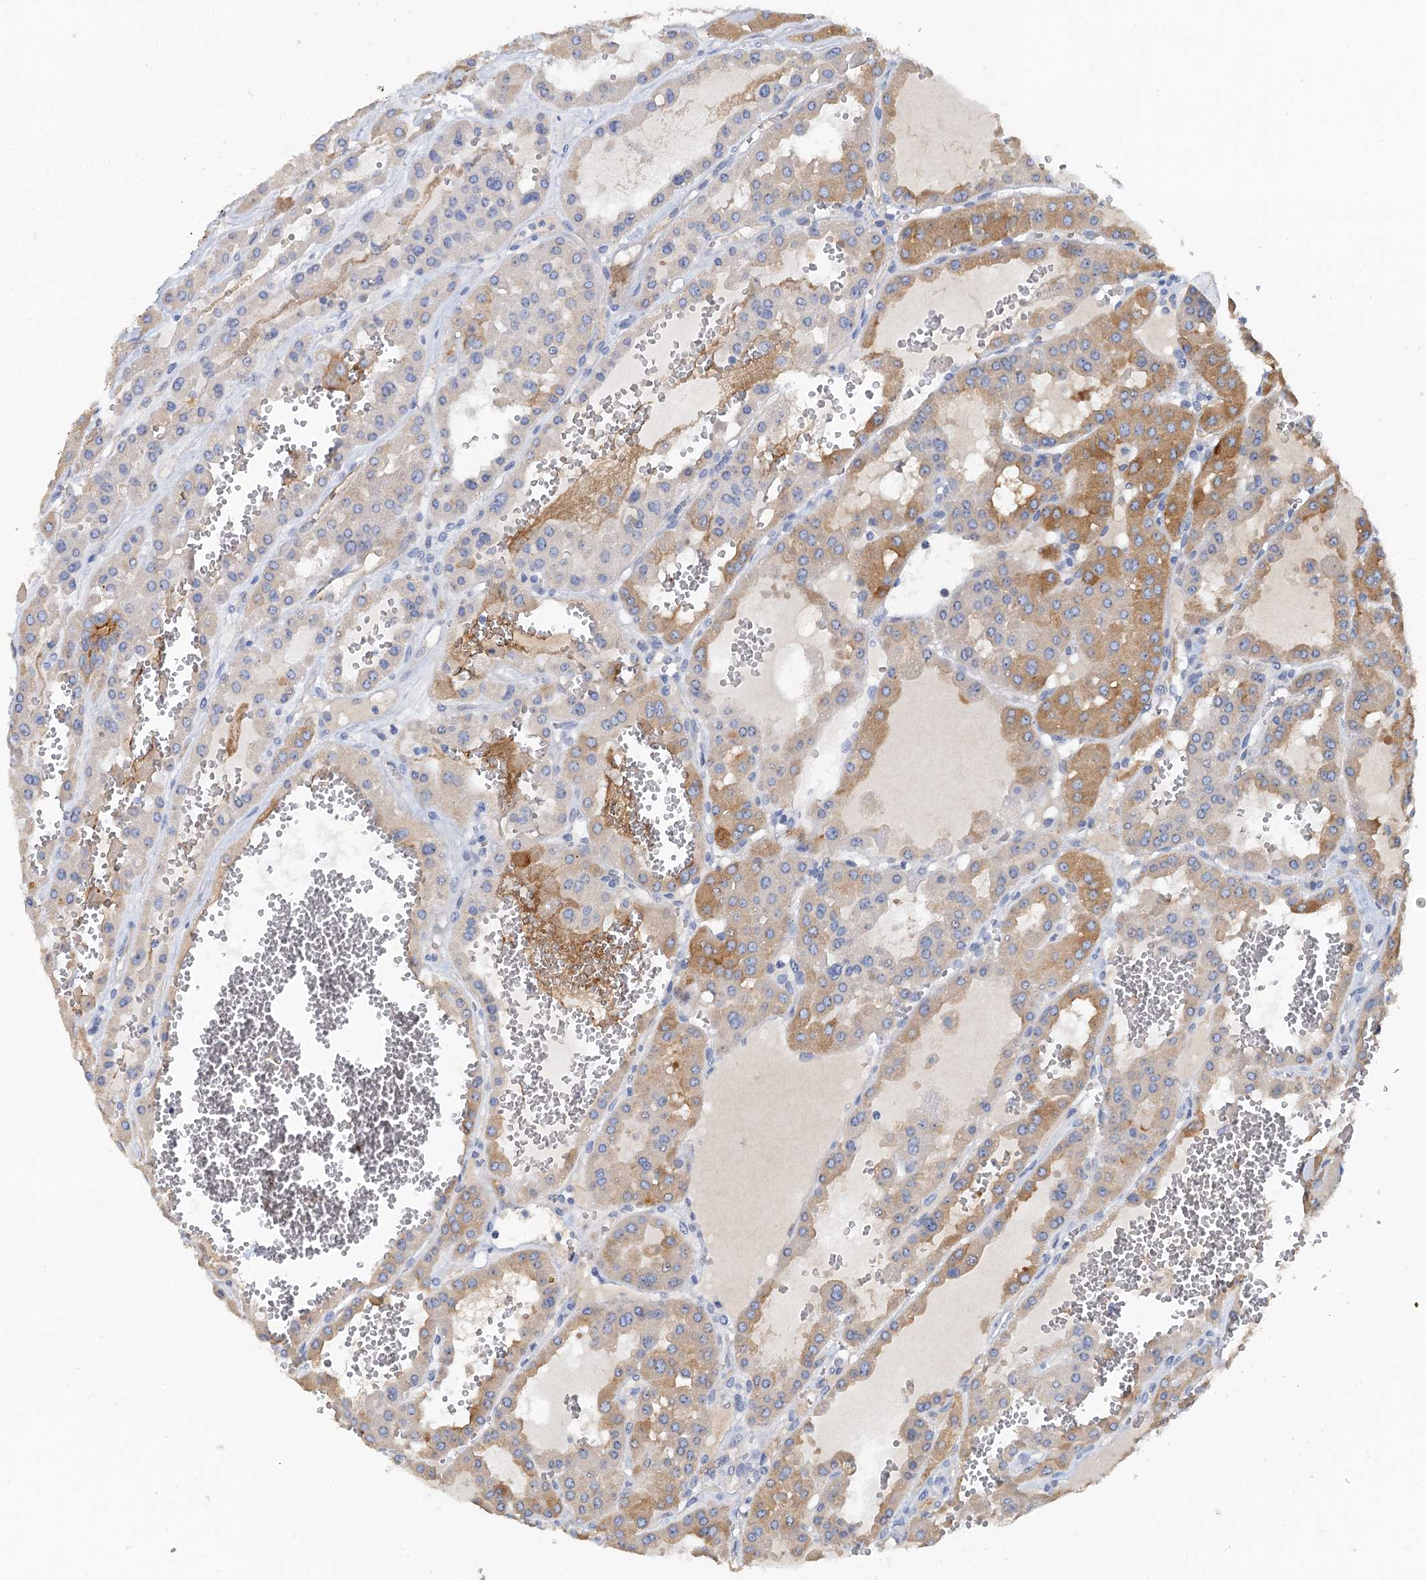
{"staining": {"intensity": "moderate", "quantity": "<25%", "location": "cytoplasmic/membranous"}, "tissue": "renal cancer", "cell_type": "Tumor cells", "image_type": "cancer", "snomed": [{"axis": "morphology", "description": "Carcinoma, NOS"}, {"axis": "topography", "description": "Kidney"}], "caption": "Human carcinoma (renal) stained for a protein (brown) displays moderate cytoplasmic/membranous positive expression in about <25% of tumor cells.", "gene": "PLLP", "patient": {"sex": "female", "age": 75}}